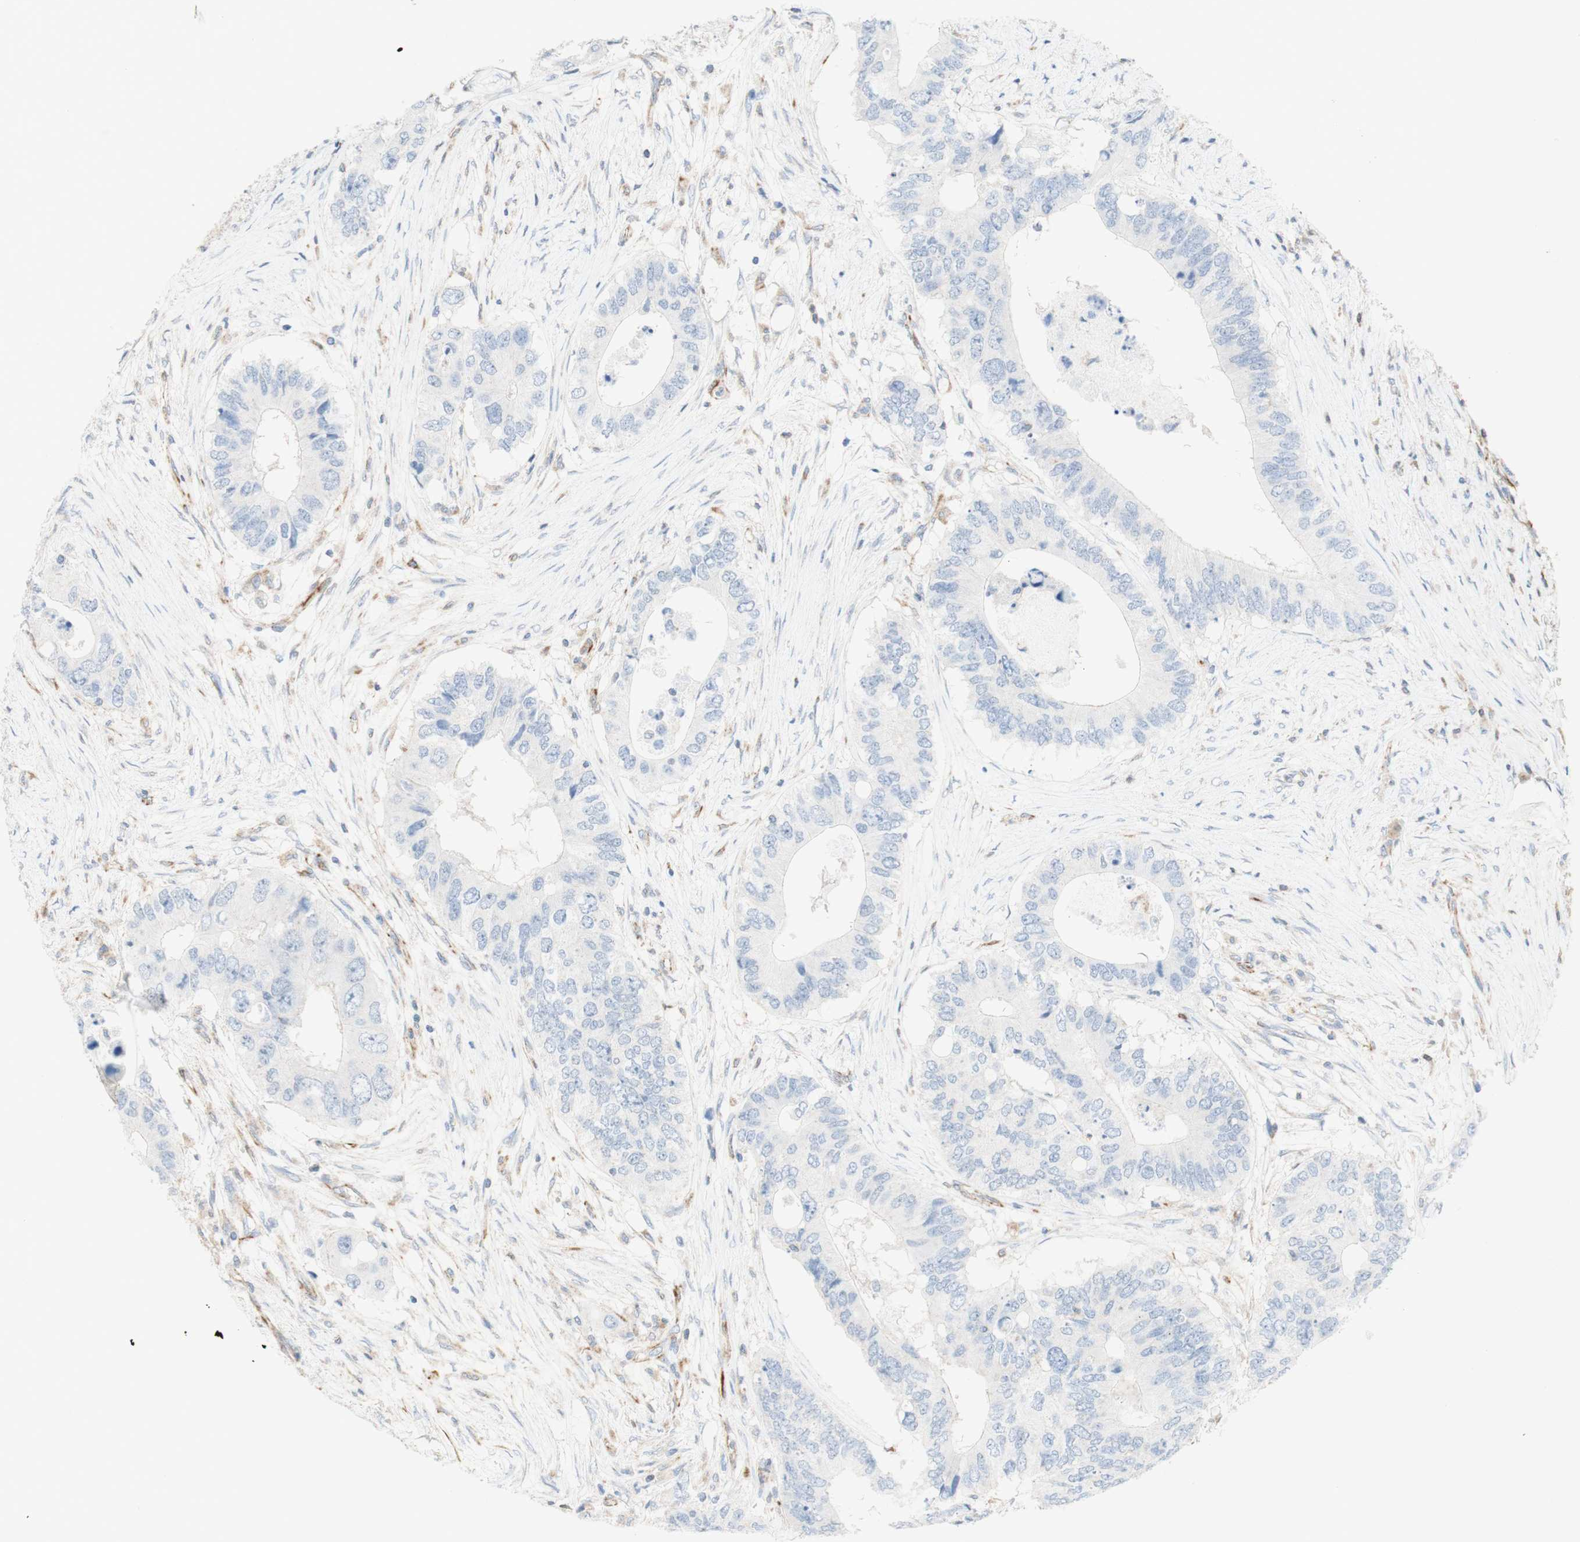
{"staining": {"intensity": "negative", "quantity": "none", "location": "none"}, "tissue": "colorectal cancer", "cell_type": "Tumor cells", "image_type": "cancer", "snomed": [{"axis": "morphology", "description": "Adenocarcinoma, NOS"}, {"axis": "topography", "description": "Colon"}], "caption": "A photomicrograph of colorectal cancer stained for a protein displays no brown staining in tumor cells.", "gene": "POU2AF1", "patient": {"sex": "male", "age": 71}}